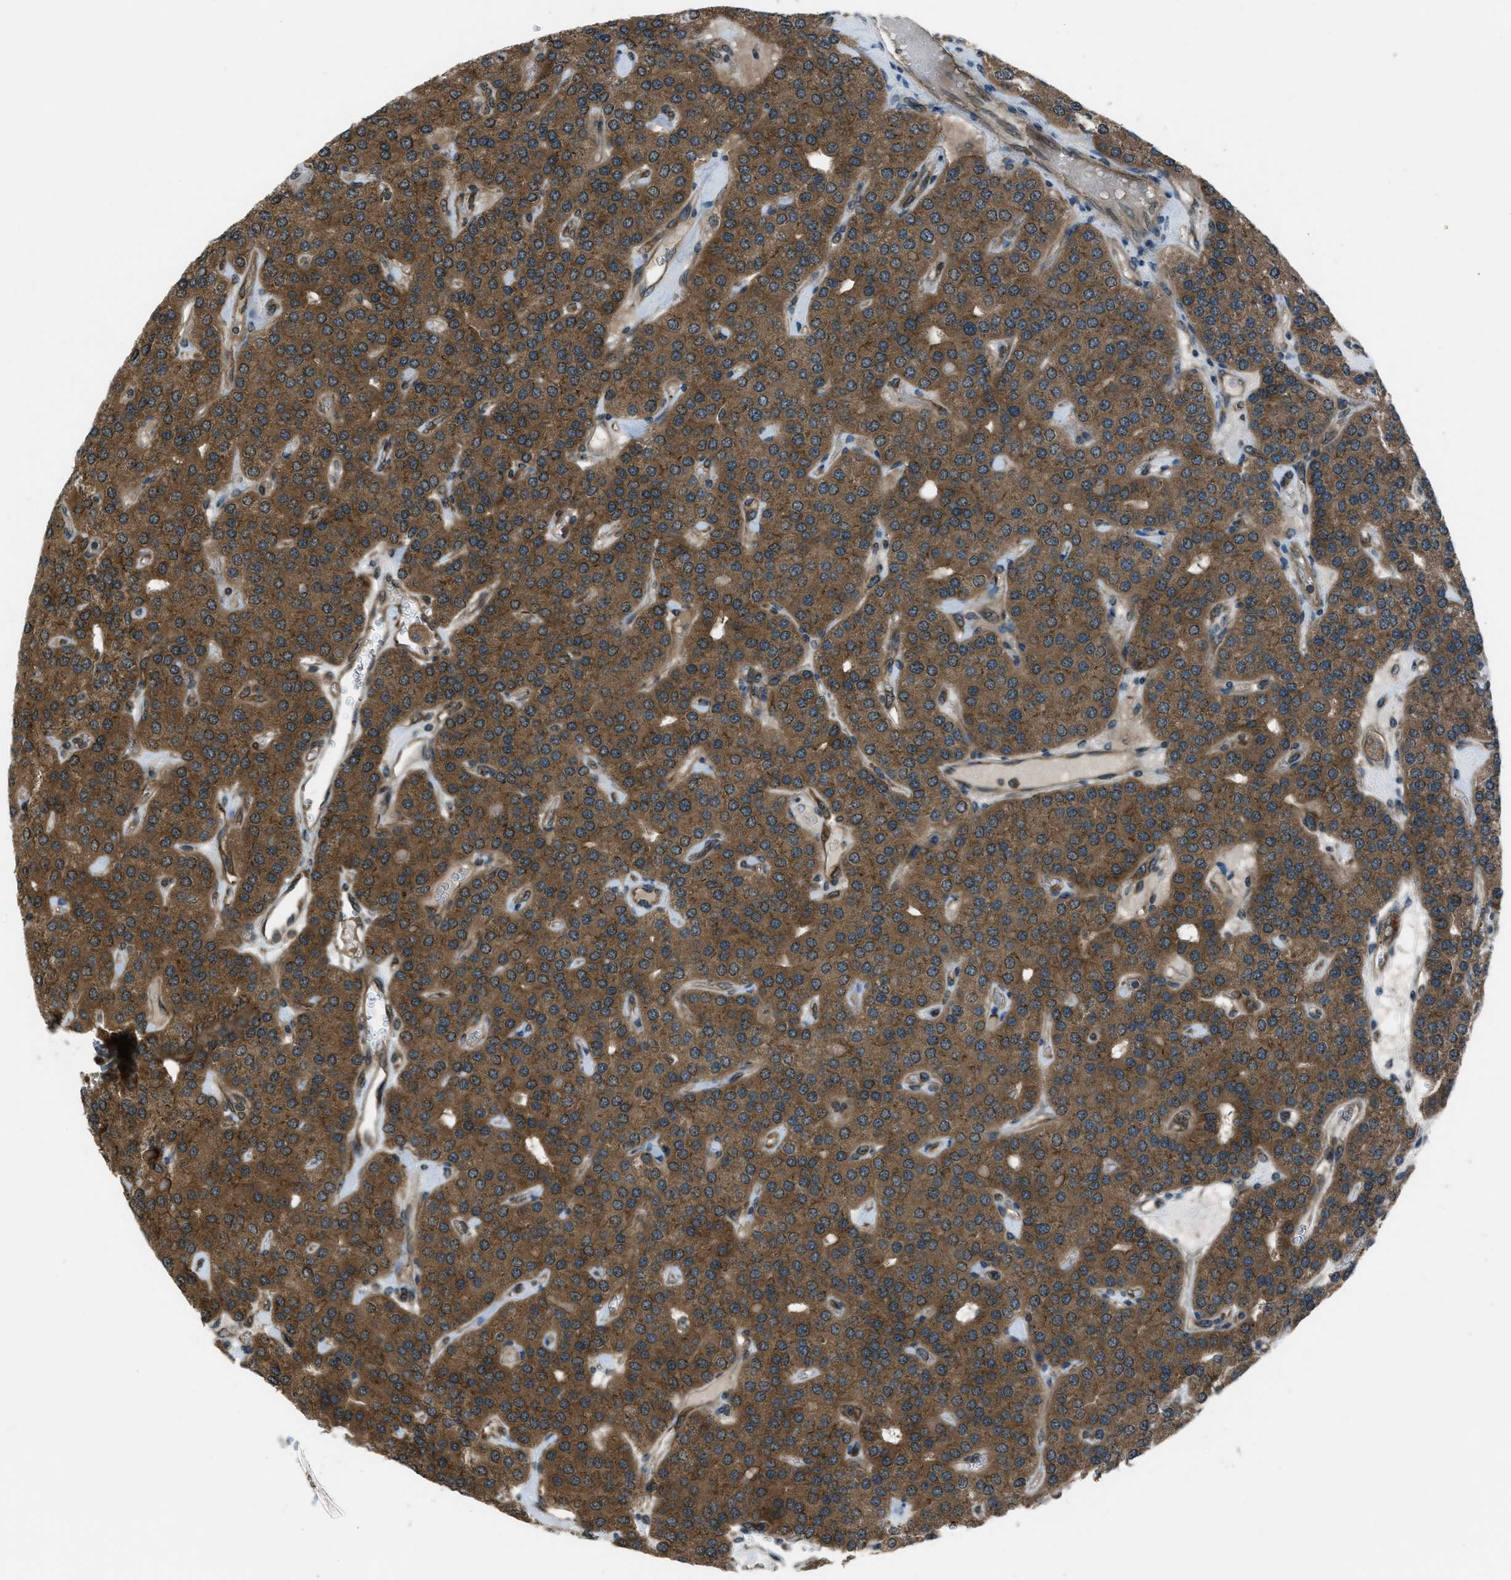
{"staining": {"intensity": "moderate", "quantity": ">75%", "location": "cytoplasmic/membranous"}, "tissue": "parathyroid gland", "cell_type": "Glandular cells", "image_type": "normal", "snomed": [{"axis": "morphology", "description": "Normal tissue, NOS"}, {"axis": "morphology", "description": "Adenoma, NOS"}, {"axis": "topography", "description": "Parathyroid gland"}], "caption": "Immunohistochemistry of unremarkable parathyroid gland shows medium levels of moderate cytoplasmic/membranous staining in approximately >75% of glandular cells. (DAB (3,3'-diaminobenzidine) IHC with brightfield microscopy, high magnification).", "gene": "ASAP2", "patient": {"sex": "female", "age": 86}}